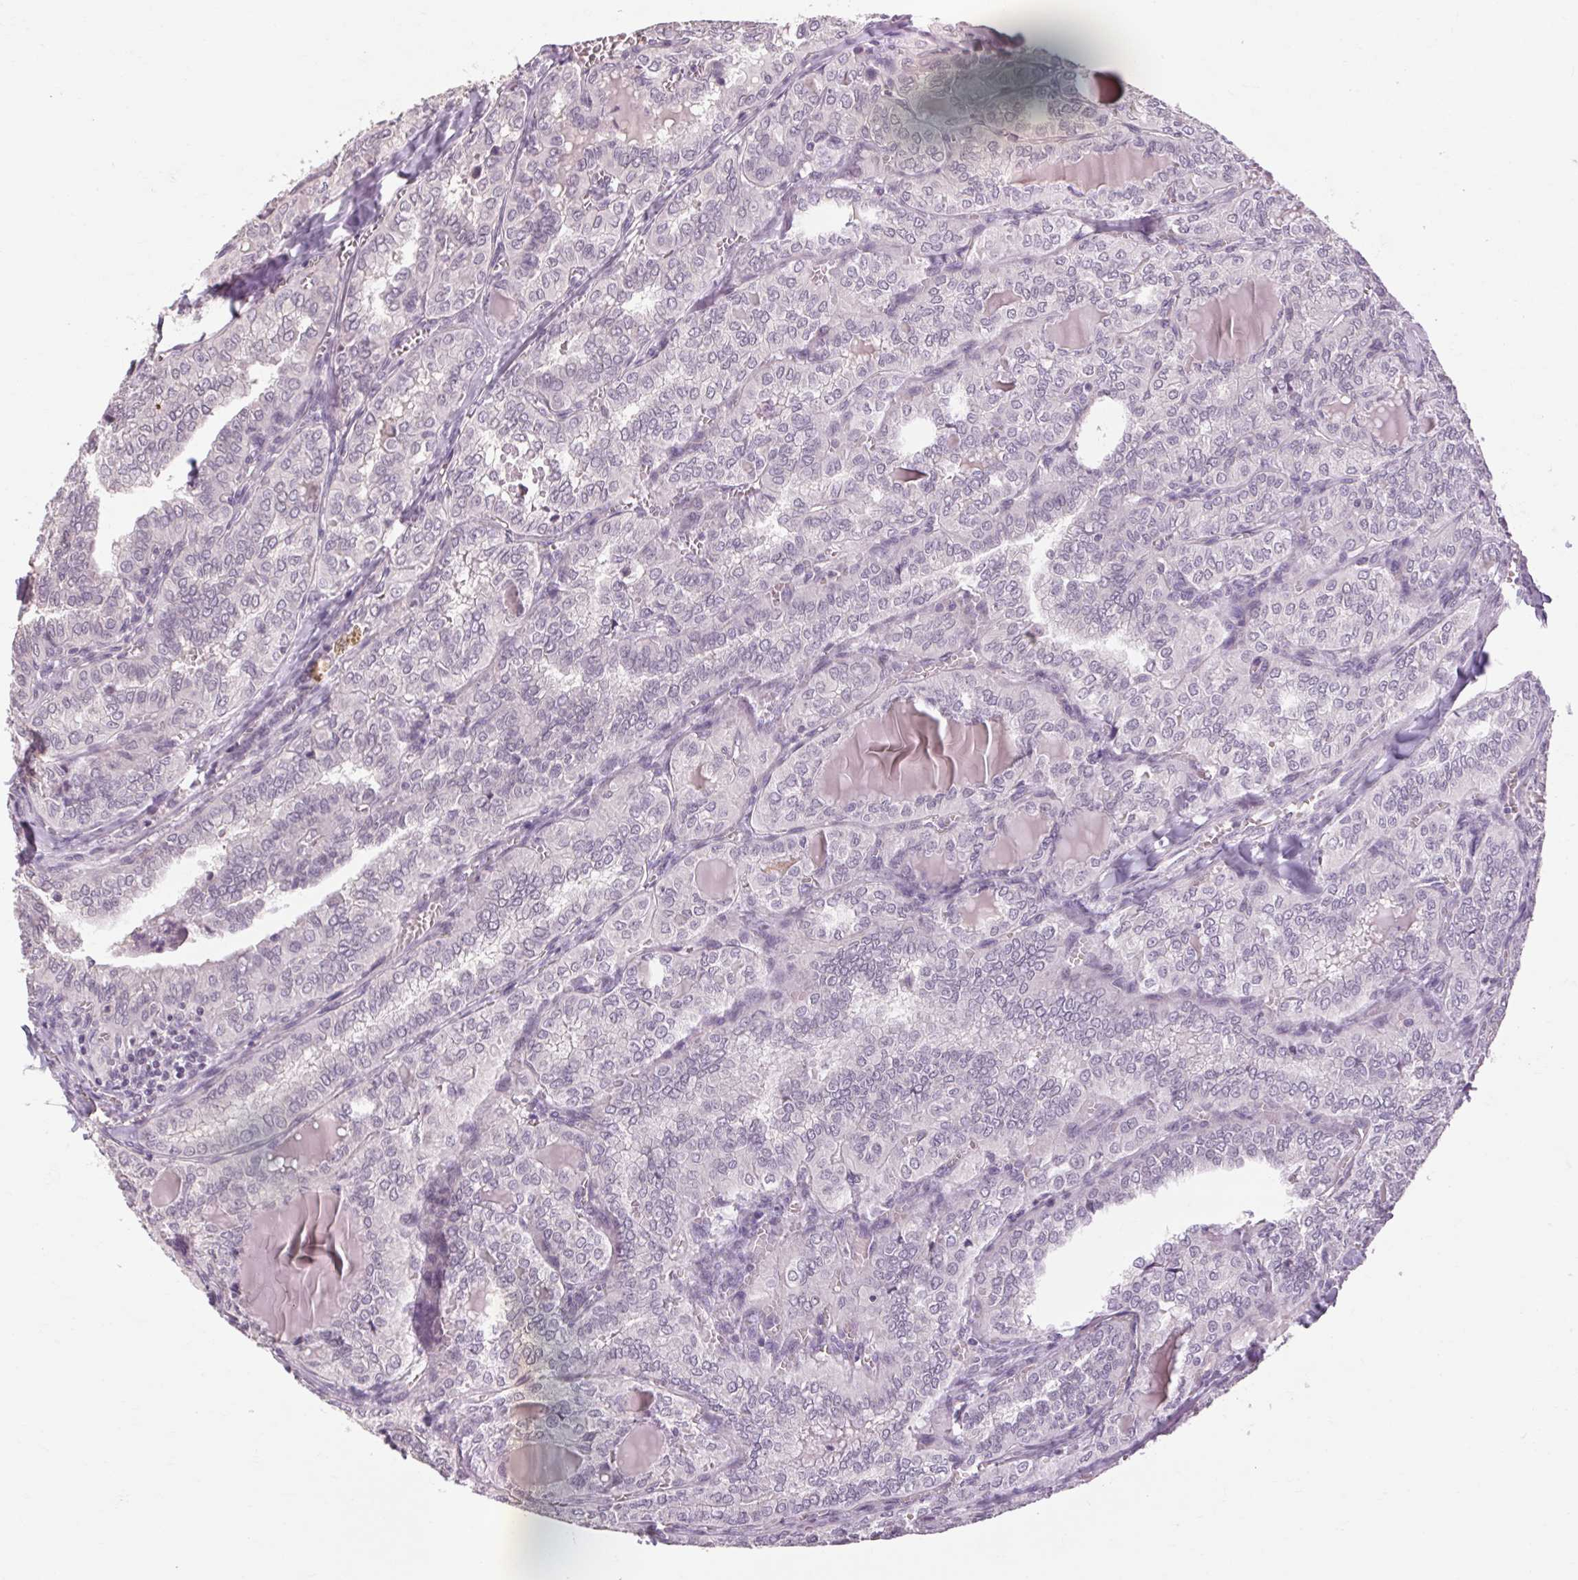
{"staining": {"intensity": "negative", "quantity": "none", "location": "none"}, "tissue": "thyroid cancer", "cell_type": "Tumor cells", "image_type": "cancer", "snomed": [{"axis": "morphology", "description": "Papillary adenocarcinoma, NOS"}, {"axis": "topography", "description": "Thyroid gland"}], "caption": "IHC photomicrograph of neoplastic tissue: thyroid cancer stained with DAB demonstrates no significant protein staining in tumor cells.", "gene": "POMC", "patient": {"sex": "female", "age": 41}}